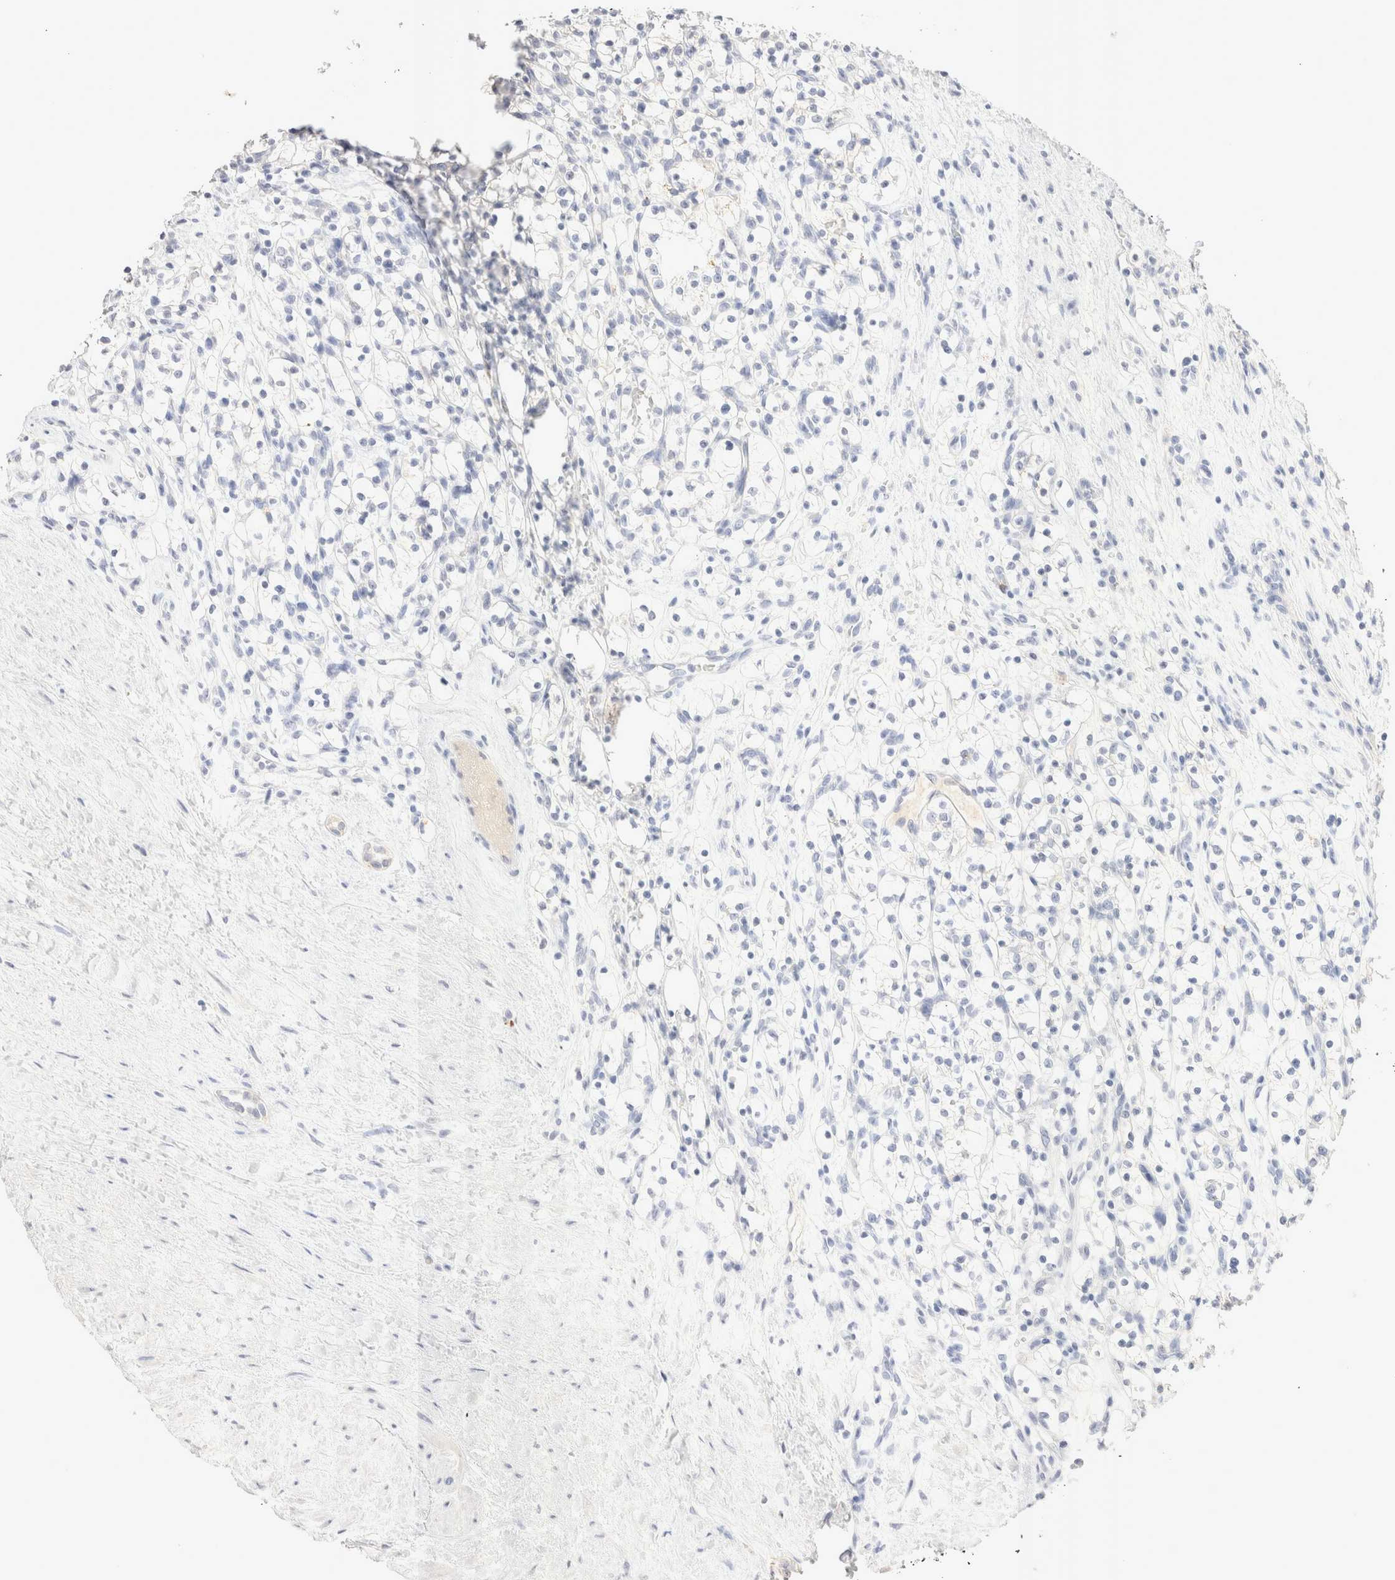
{"staining": {"intensity": "negative", "quantity": "none", "location": "none"}, "tissue": "renal cancer", "cell_type": "Tumor cells", "image_type": "cancer", "snomed": [{"axis": "morphology", "description": "Adenocarcinoma, NOS"}, {"axis": "topography", "description": "Kidney"}], "caption": "Immunohistochemical staining of human renal adenocarcinoma shows no significant expression in tumor cells.", "gene": "EPCAM", "patient": {"sex": "female", "age": 57}}